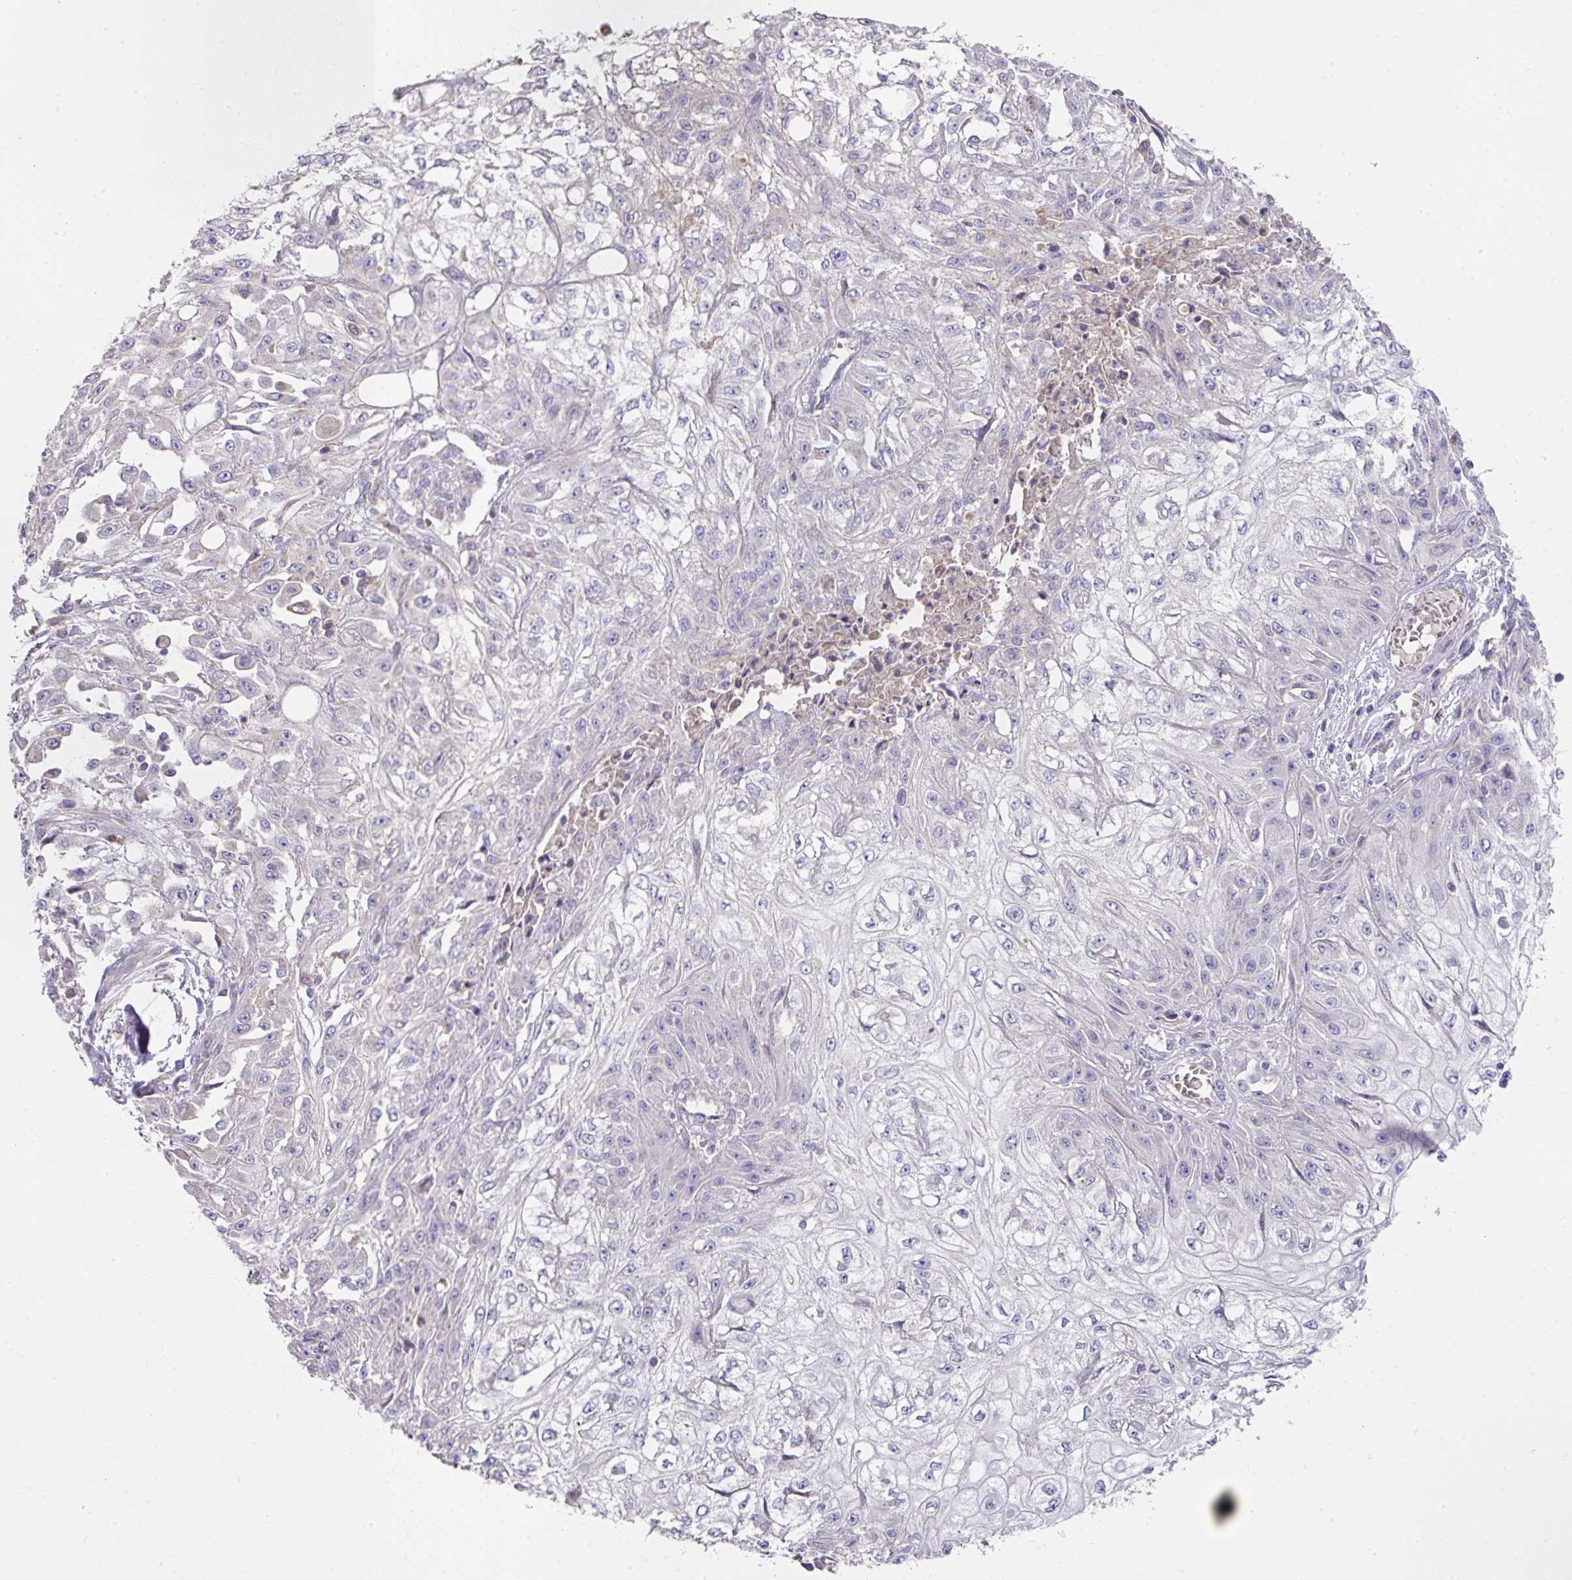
{"staining": {"intensity": "negative", "quantity": "none", "location": "none"}, "tissue": "skin cancer", "cell_type": "Tumor cells", "image_type": "cancer", "snomed": [{"axis": "morphology", "description": "Squamous cell carcinoma, NOS"}, {"axis": "morphology", "description": "Squamous cell carcinoma, metastatic, NOS"}, {"axis": "topography", "description": "Skin"}, {"axis": "topography", "description": "Lymph node"}], "caption": "High power microscopy histopathology image of an immunohistochemistry (IHC) photomicrograph of skin metastatic squamous cell carcinoma, revealing no significant staining in tumor cells.", "gene": "TARM1", "patient": {"sex": "male", "age": 75}}